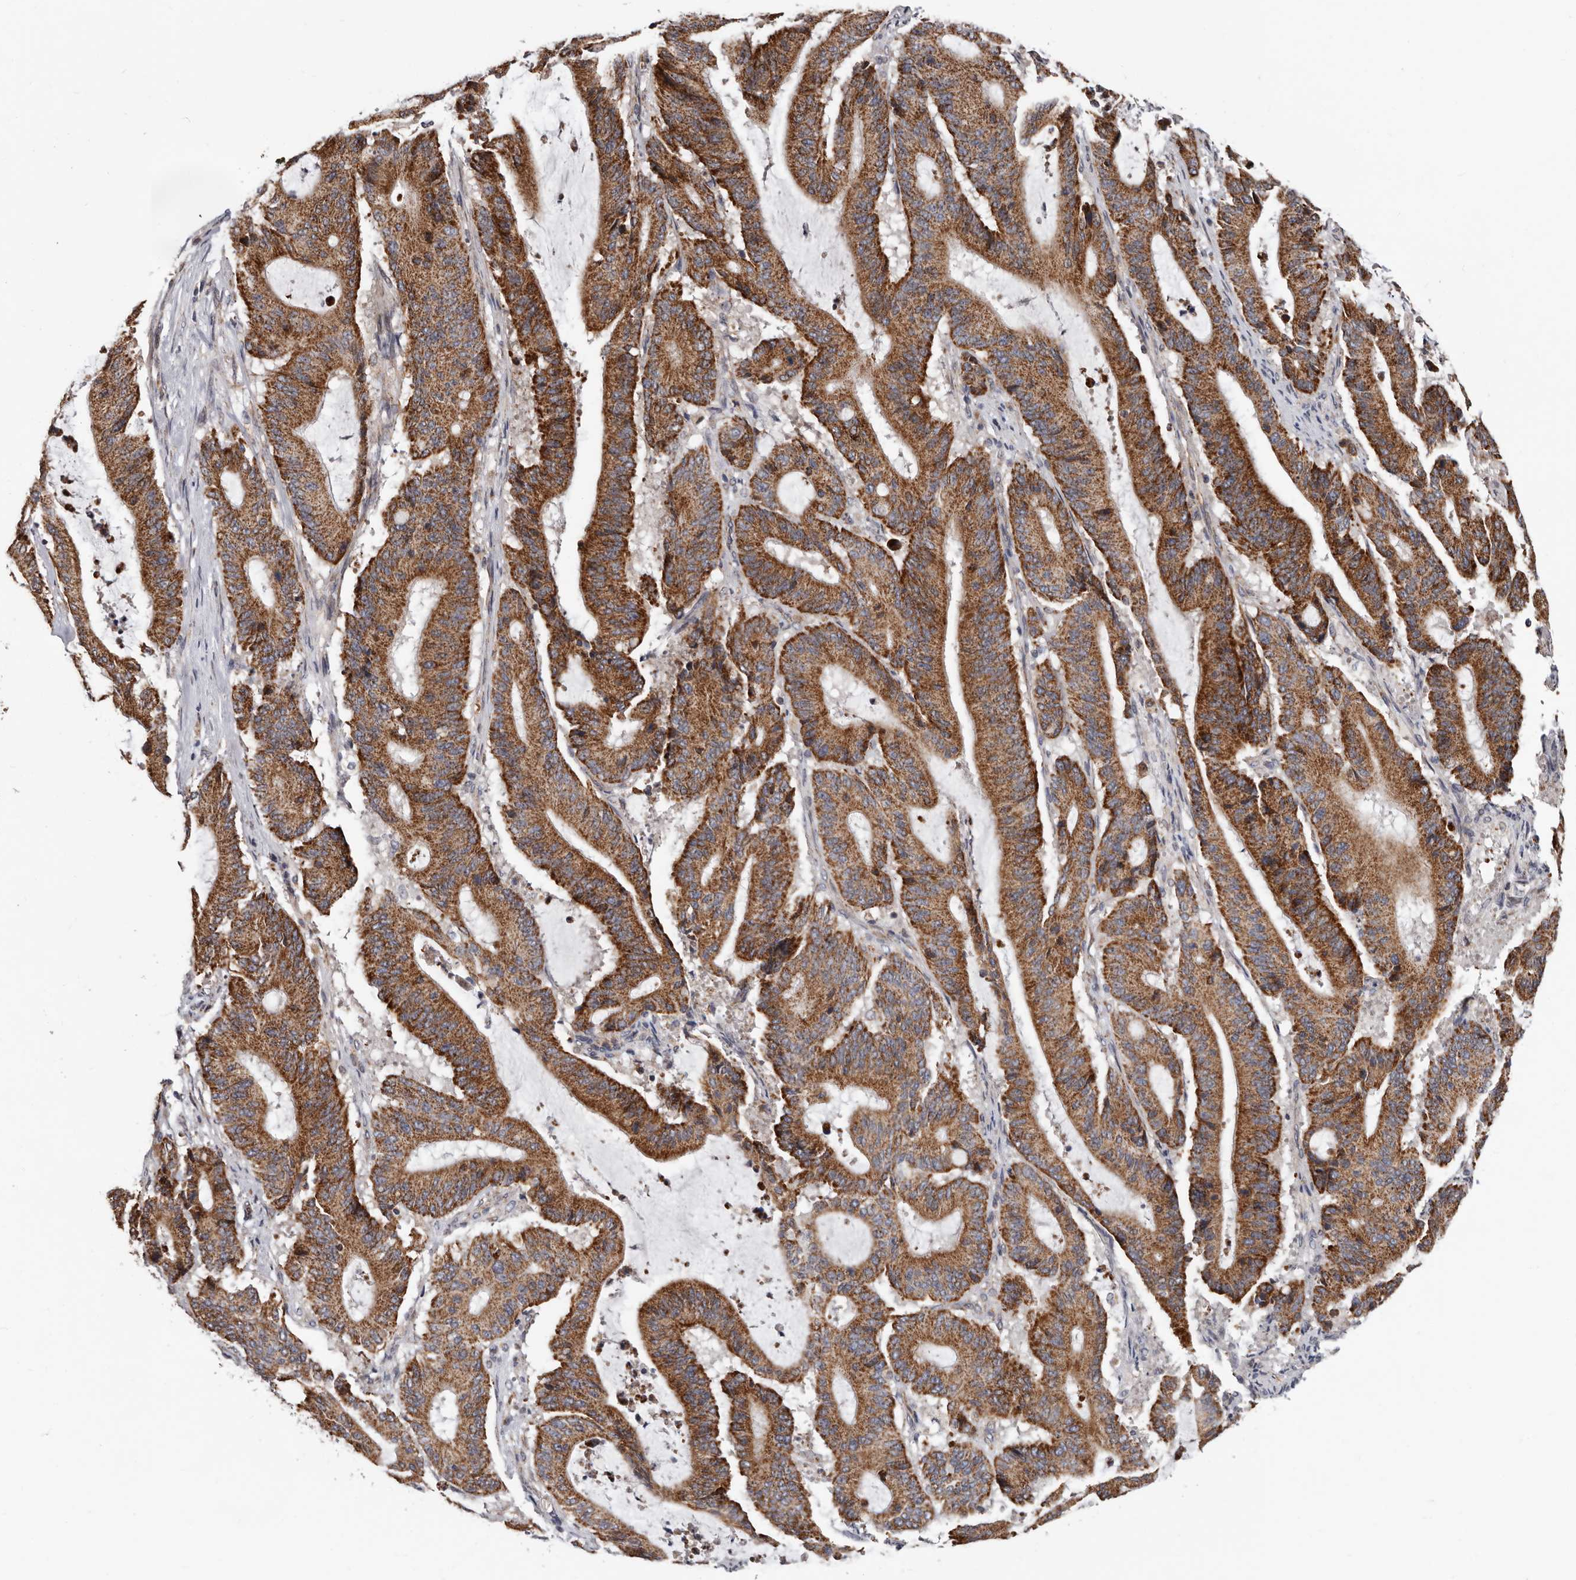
{"staining": {"intensity": "strong", "quantity": ">75%", "location": "cytoplasmic/membranous"}, "tissue": "liver cancer", "cell_type": "Tumor cells", "image_type": "cancer", "snomed": [{"axis": "morphology", "description": "Cholangiocarcinoma"}, {"axis": "topography", "description": "Liver"}], "caption": "Strong cytoplasmic/membranous staining is seen in about >75% of tumor cells in liver cancer.", "gene": "MRPL18", "patient": {"sex": "female", "age": 73}}